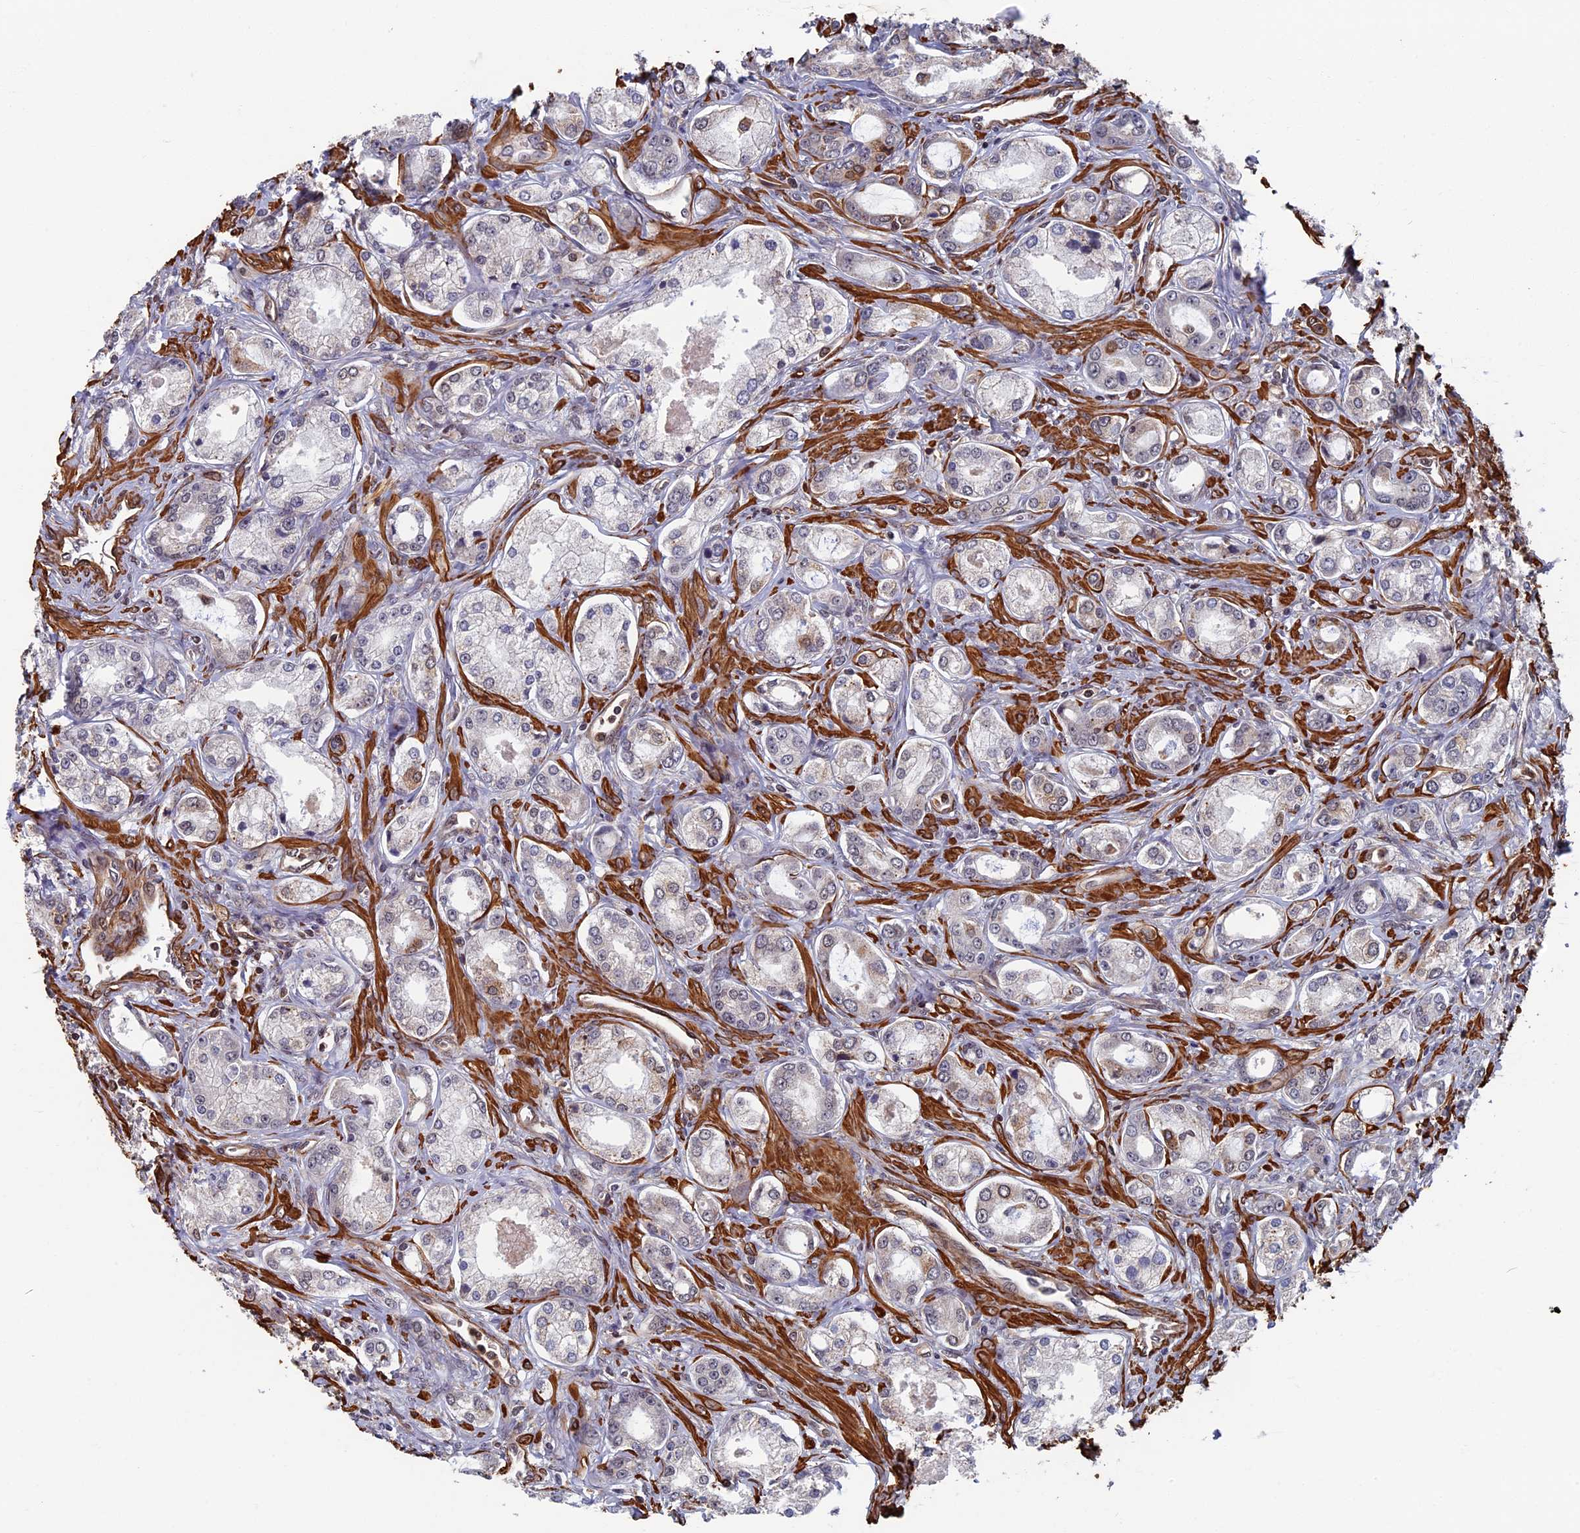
{"staining": {"intensity": "negative", "quantity": "none", "location": "none"}, "tissue": "prostate cancer", "cell_type": "Tumor cells", "image_type": "cancer", "snomed": [{"axis": "morphology", "description": "Adenocarcinoma, Low grade"}, {"axis": "topography", "description": "Prostate"}], "caption": "Immunohistochemistry micrograph of neoplastic tissue: human low-grade adenocarcinoma (prostate) stained with DAB demonstrates no significant protein positivity in tumor cells.", "gene": "CTDP1", "patient": {"sex": "male", "age": 68}}